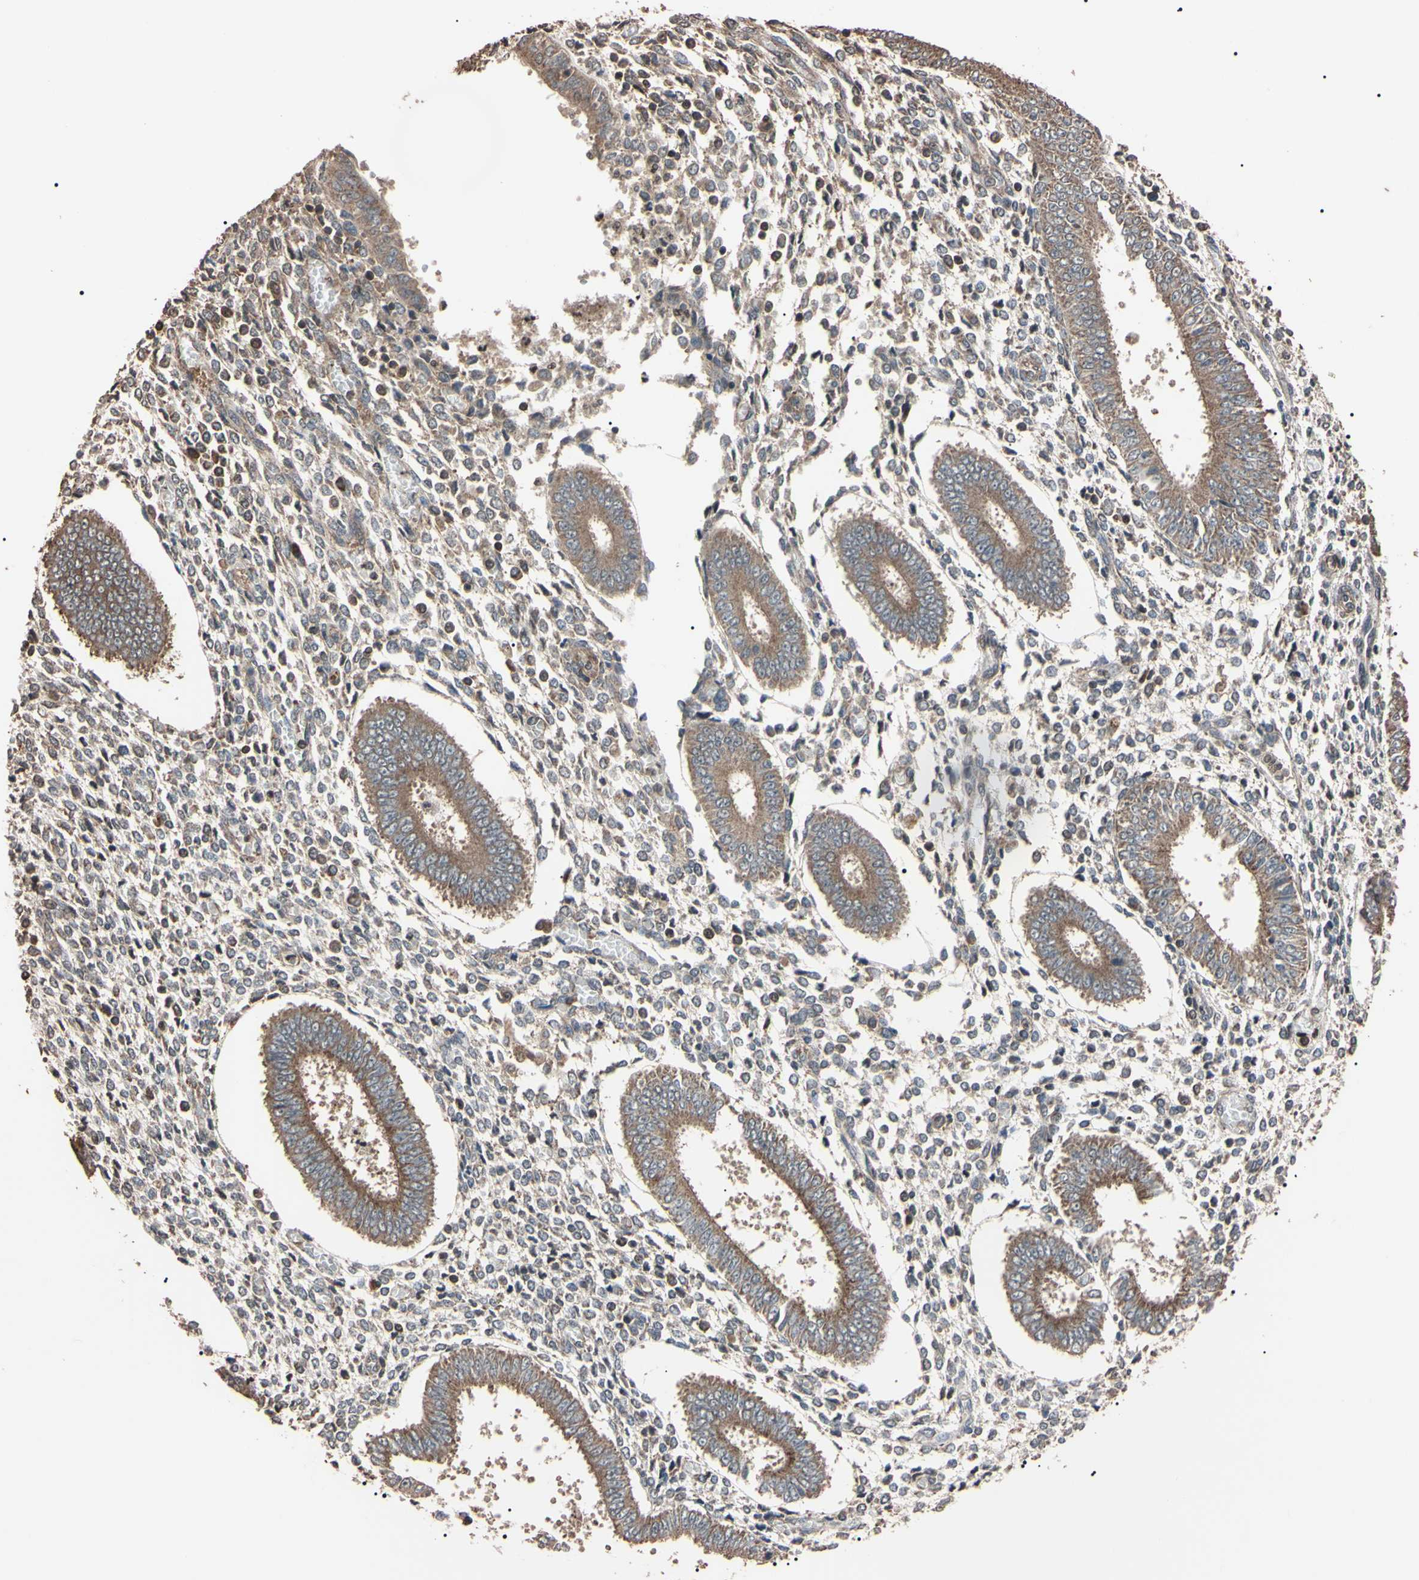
{"staining": {"intensity": "weak", "quantity": ">75%", "location": "cytoplasmic/membranous"}, "tissue": "endometrium", "cell_type": "Cells in endometrial stroma", "image_type": "normal", "snomed": [{"axis": "morphology", "description": "Normal tissue, NOS"}, {"axis": "topography", "description": "Endometrium"}], "caption": "This is a micrograph of immunohistochemistry (IHC) staining of normal endometrium, which shows weak positivity in the cytoplasmic/membranous of cells in endometrial stroma.", "gene": "TNFRSF1A", "patient": {"sex": "female", "age": 35}}